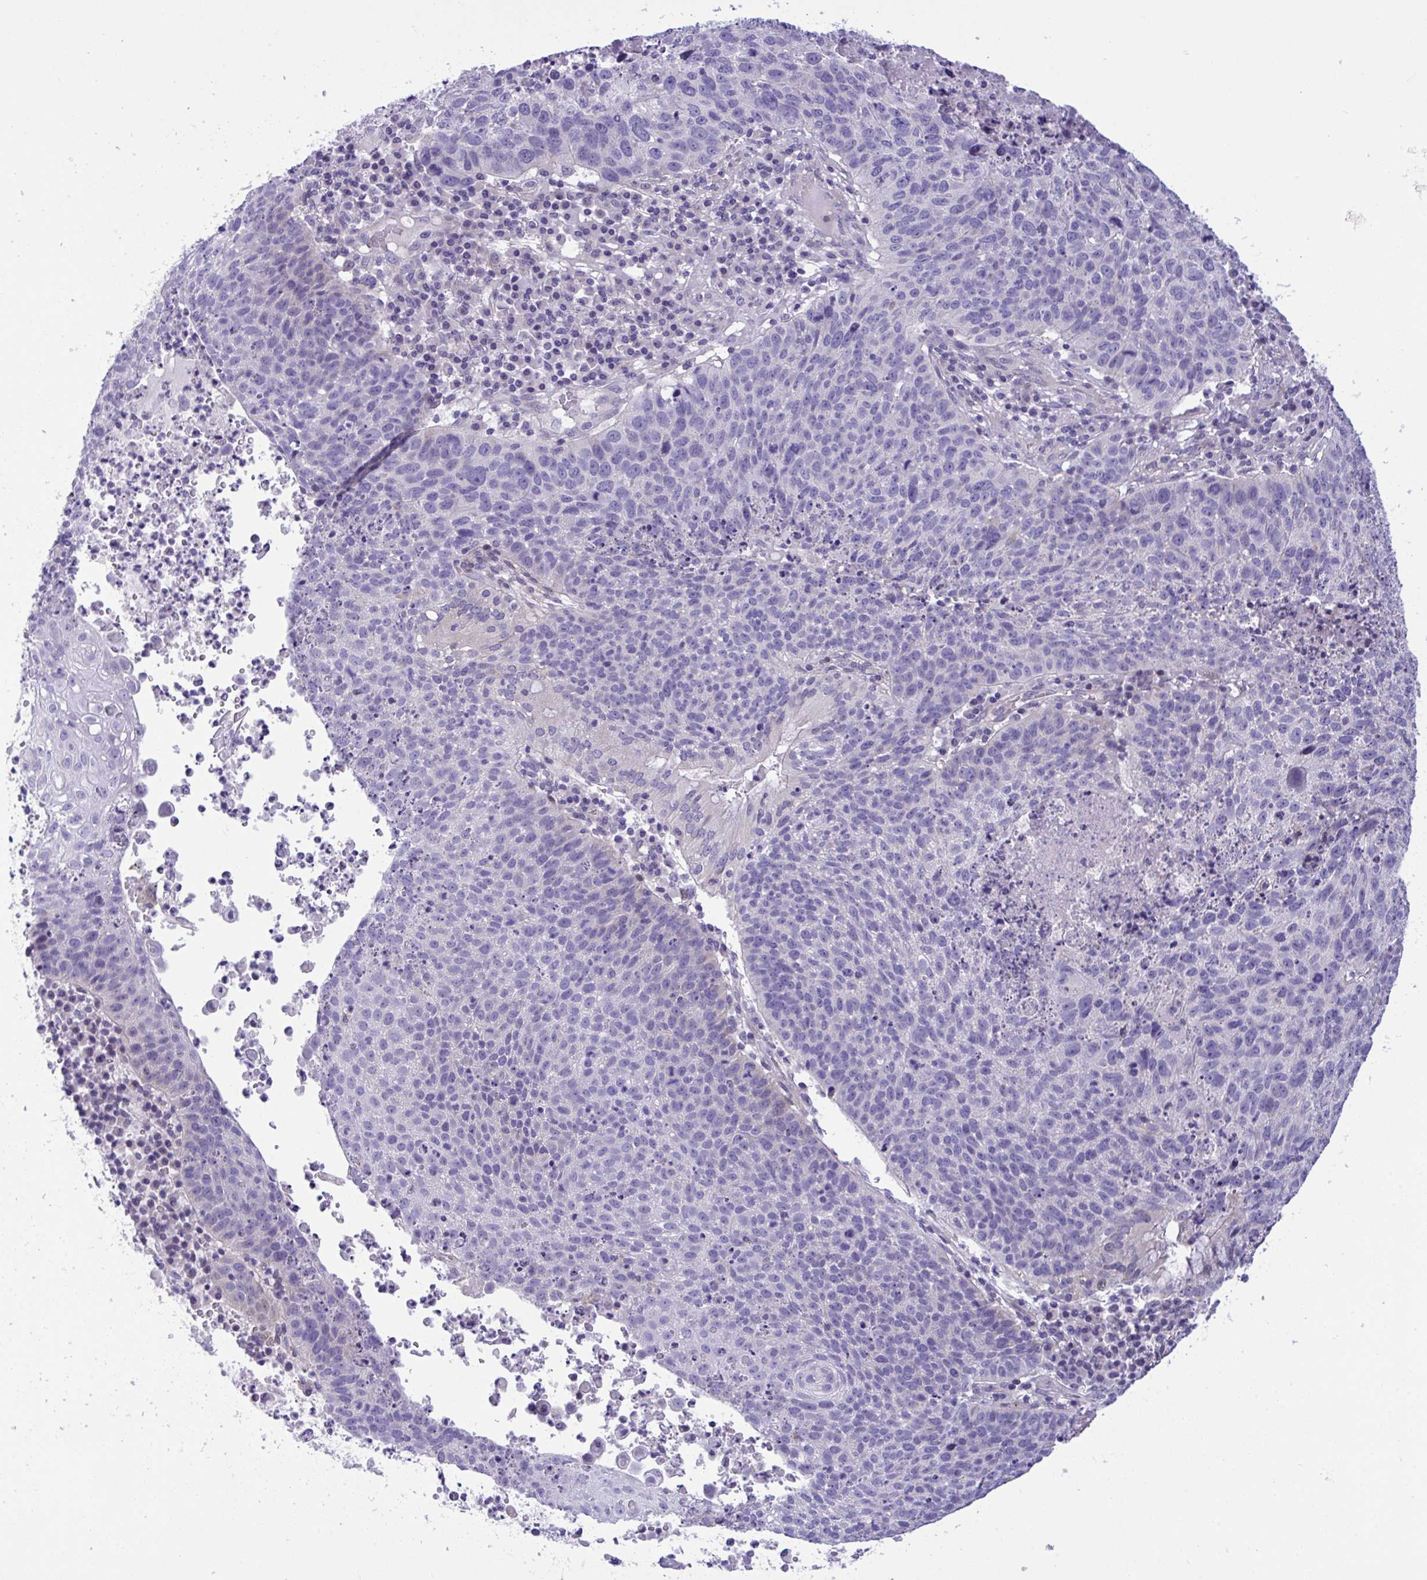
{"staining": {"intensity": "negative", "quantity": "none", "location": "none"}, "tissue": "lung cancer", "cell_type": "Tumor cells", "image_type": "cancer", "snomed": [{"axis": "morphology", "description": "Squamous cell carcinoma, NOS"}, {"axis": "topography", "description": "Lung"}], "caption": "This image is of lung cancer (squamous cell carcinoma) stained with immunohistochemistry (IHC) to label a protein in brown with the nuclei are counter-stained blue. There is no staining in tumor cells.", "gene": "WDR97", "patient": {"sex": "male", "age": 63}}